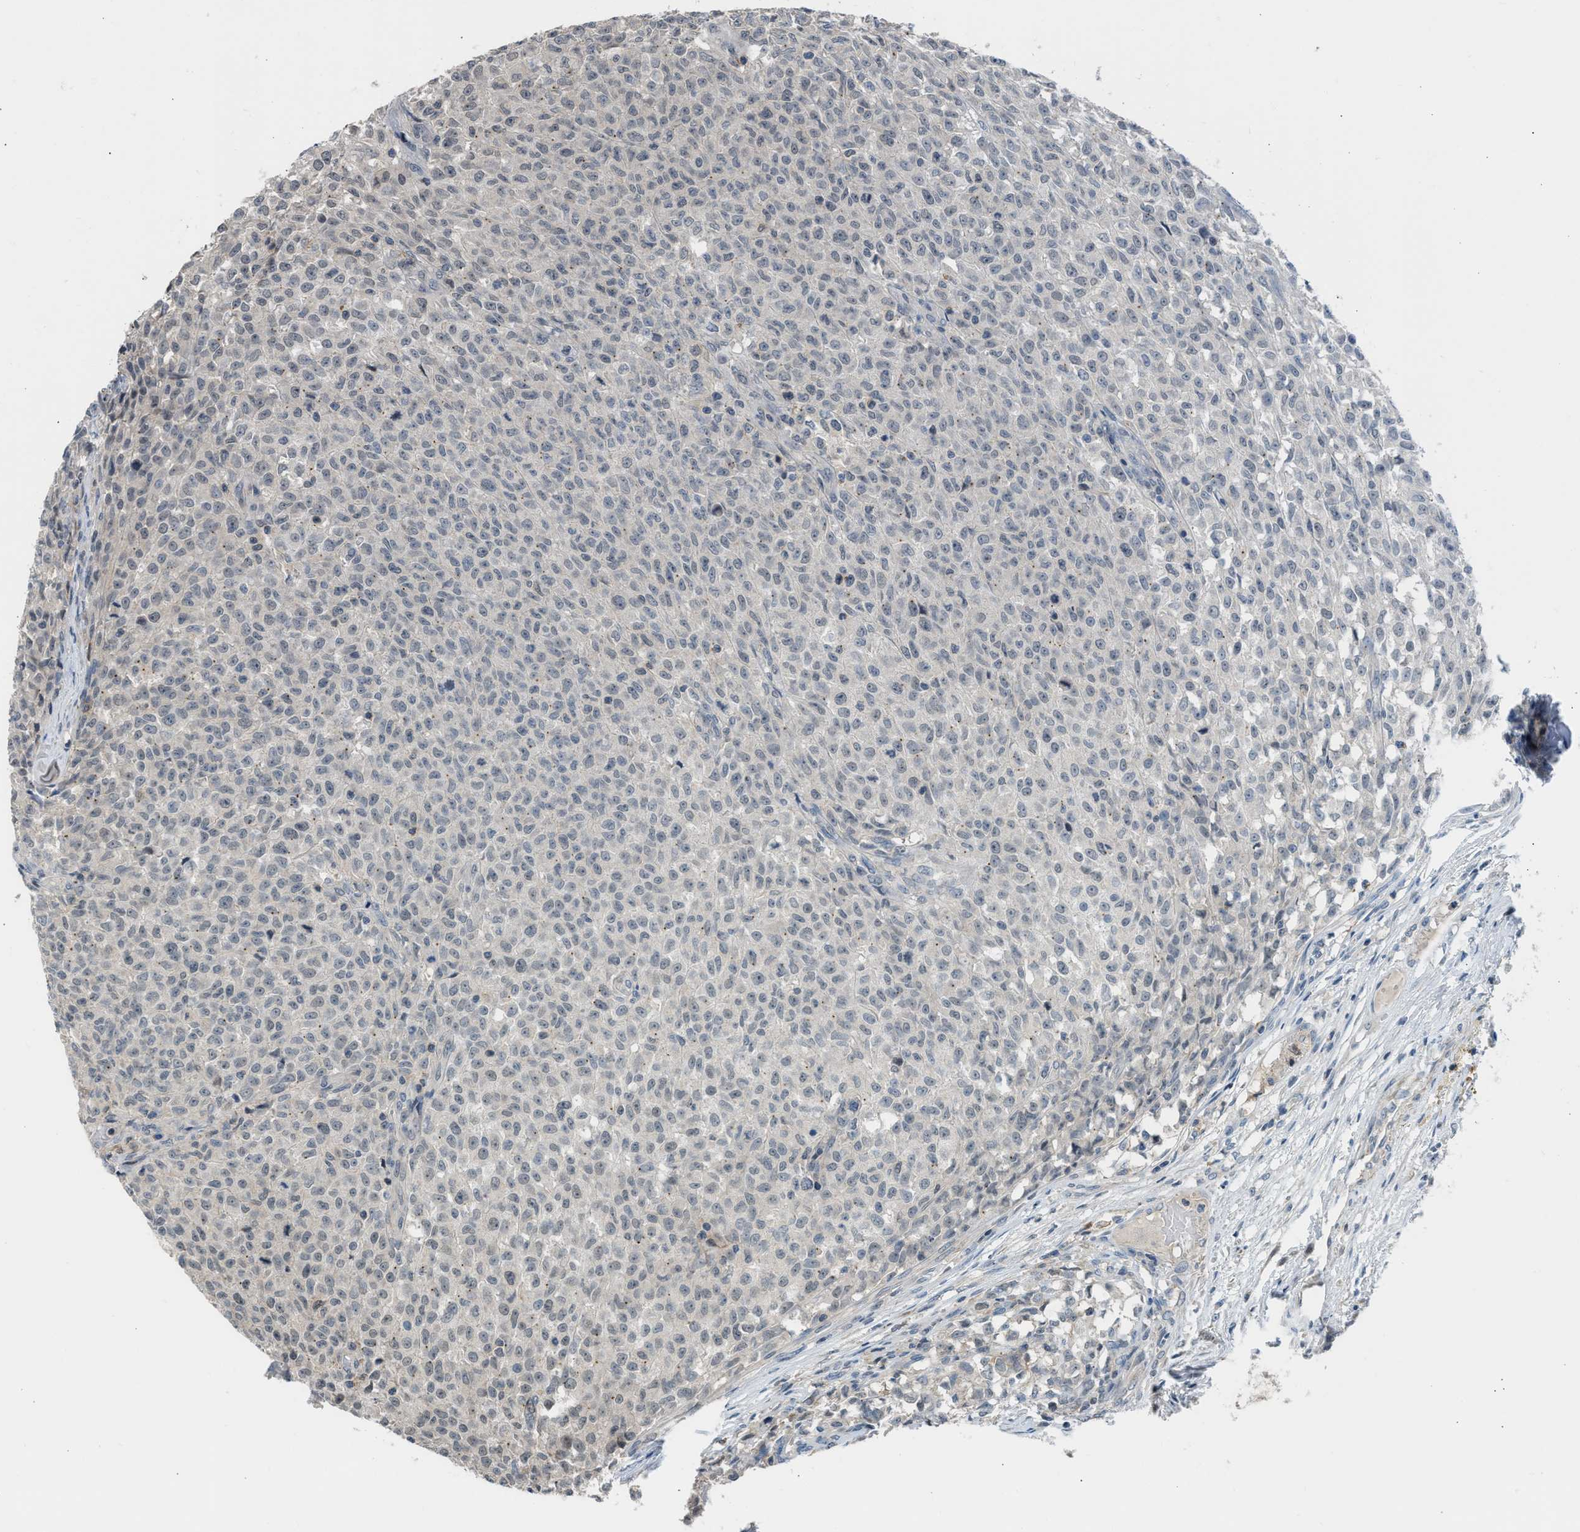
{"staining": {"intensity": "weak", "quantity": "<25%", "location": "nuclear"}, "tissue": "testis cancer", "cell_type": "Tumor cells", "image_type": "cancer", "snomed": [{"axis": "morphology", "description": "Seminoma, NOS"}, {"axis": "topography", "description": "Testis"}], "caption": "Testis cancer stained for a protein using immunohistochemistry displays no expression tumor cells.", "gene": "TTBK2", "patient": {"sex": "male", "age": 59}}